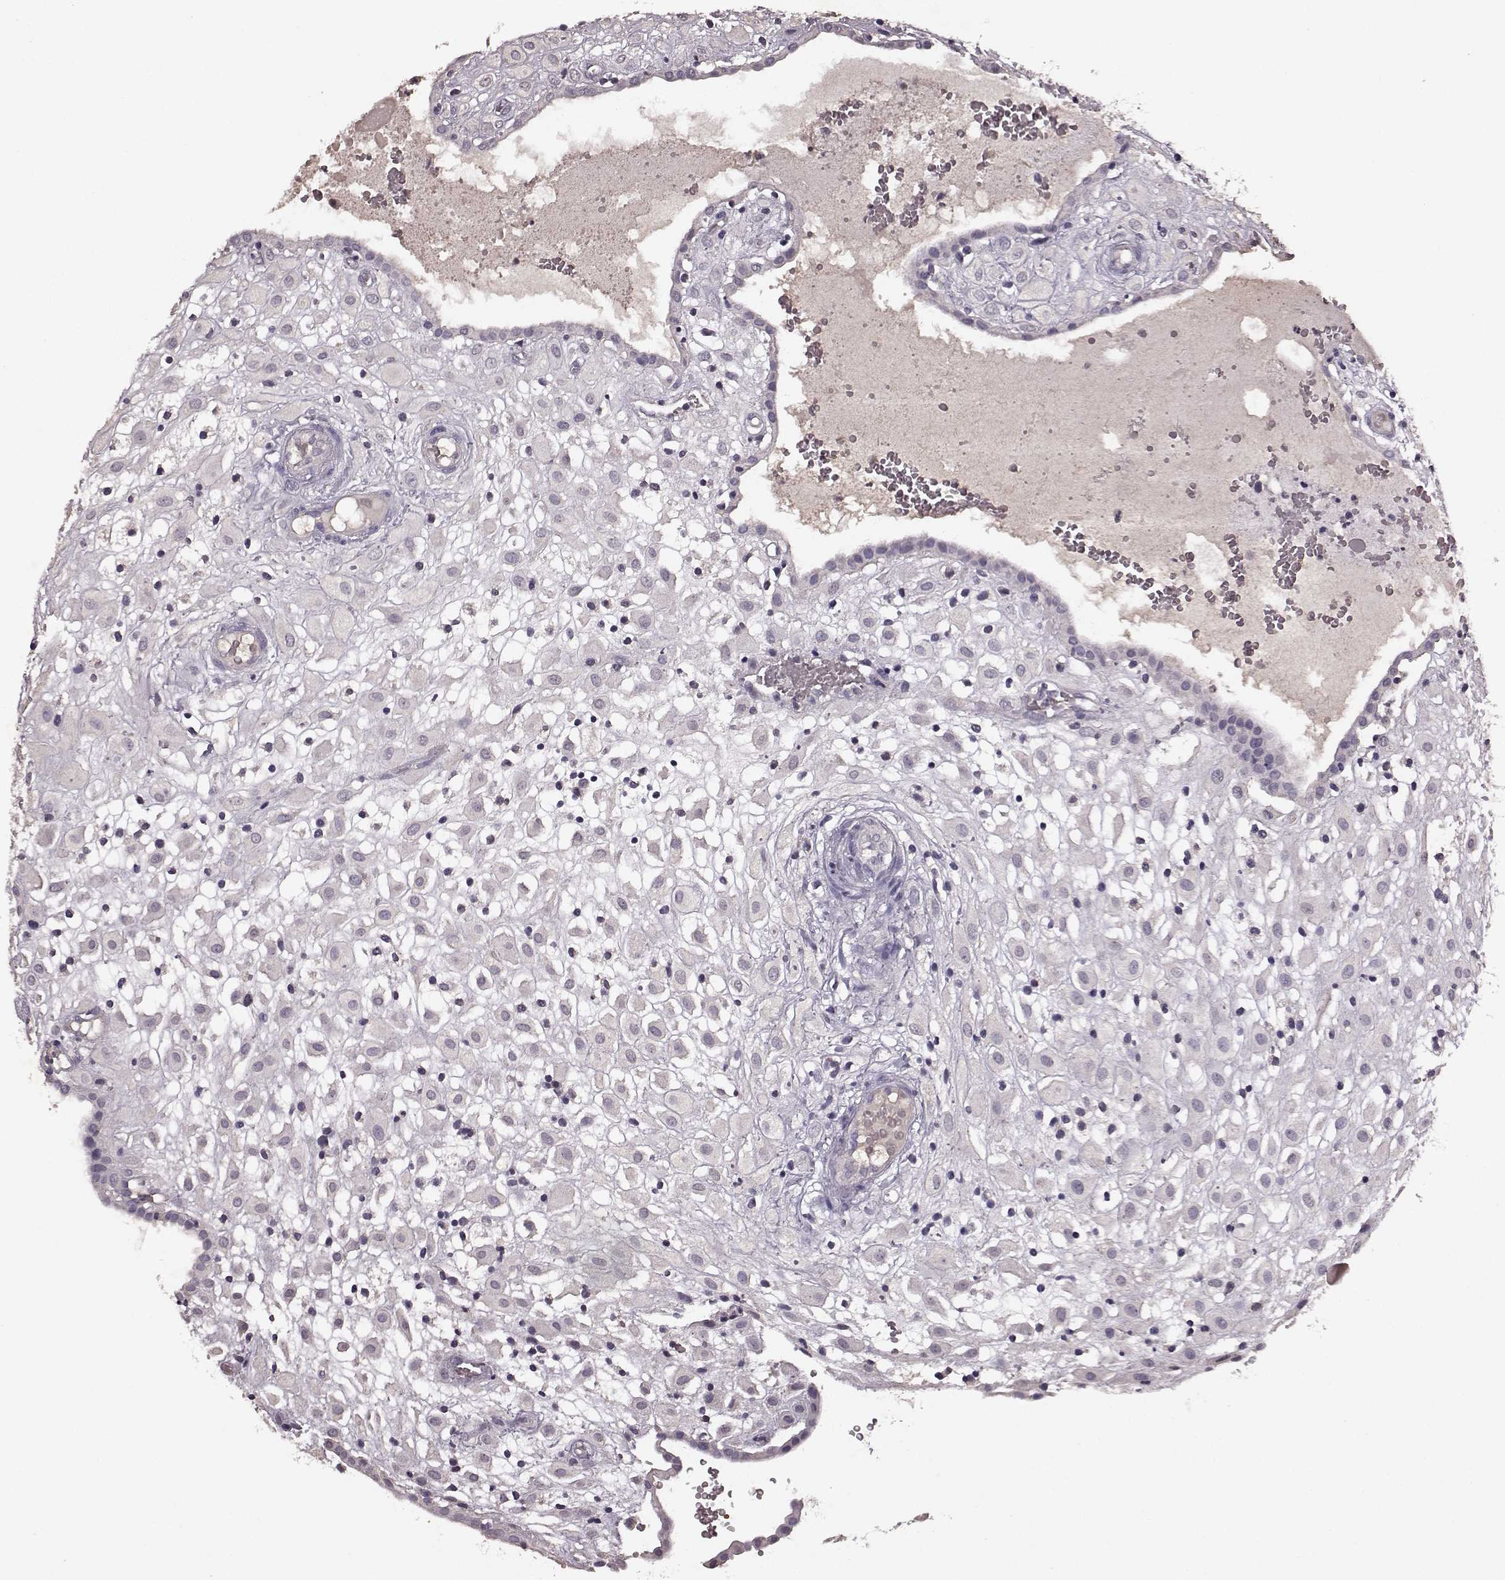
{"staining": {"intensity": "negative", "quantity": "none", "location": "none"}, "tissue": "placenta", "cell_type": "Decidual cells", "image_type": "normal", "snomed": [{"axis": "morphology", "description": "Normal tissue, NOS"}, {"axis": "topography", "description": "Placenta"}], "caption": "Immunohistochemistry of unremarkable human placenta exhibits no positivity in decidual cells. (DAB immunohistochemistry visualized using brightfield microscopy, high magnification).", "gene": "FRRS1L", "patient": {"sex": "female", "age": 24}}